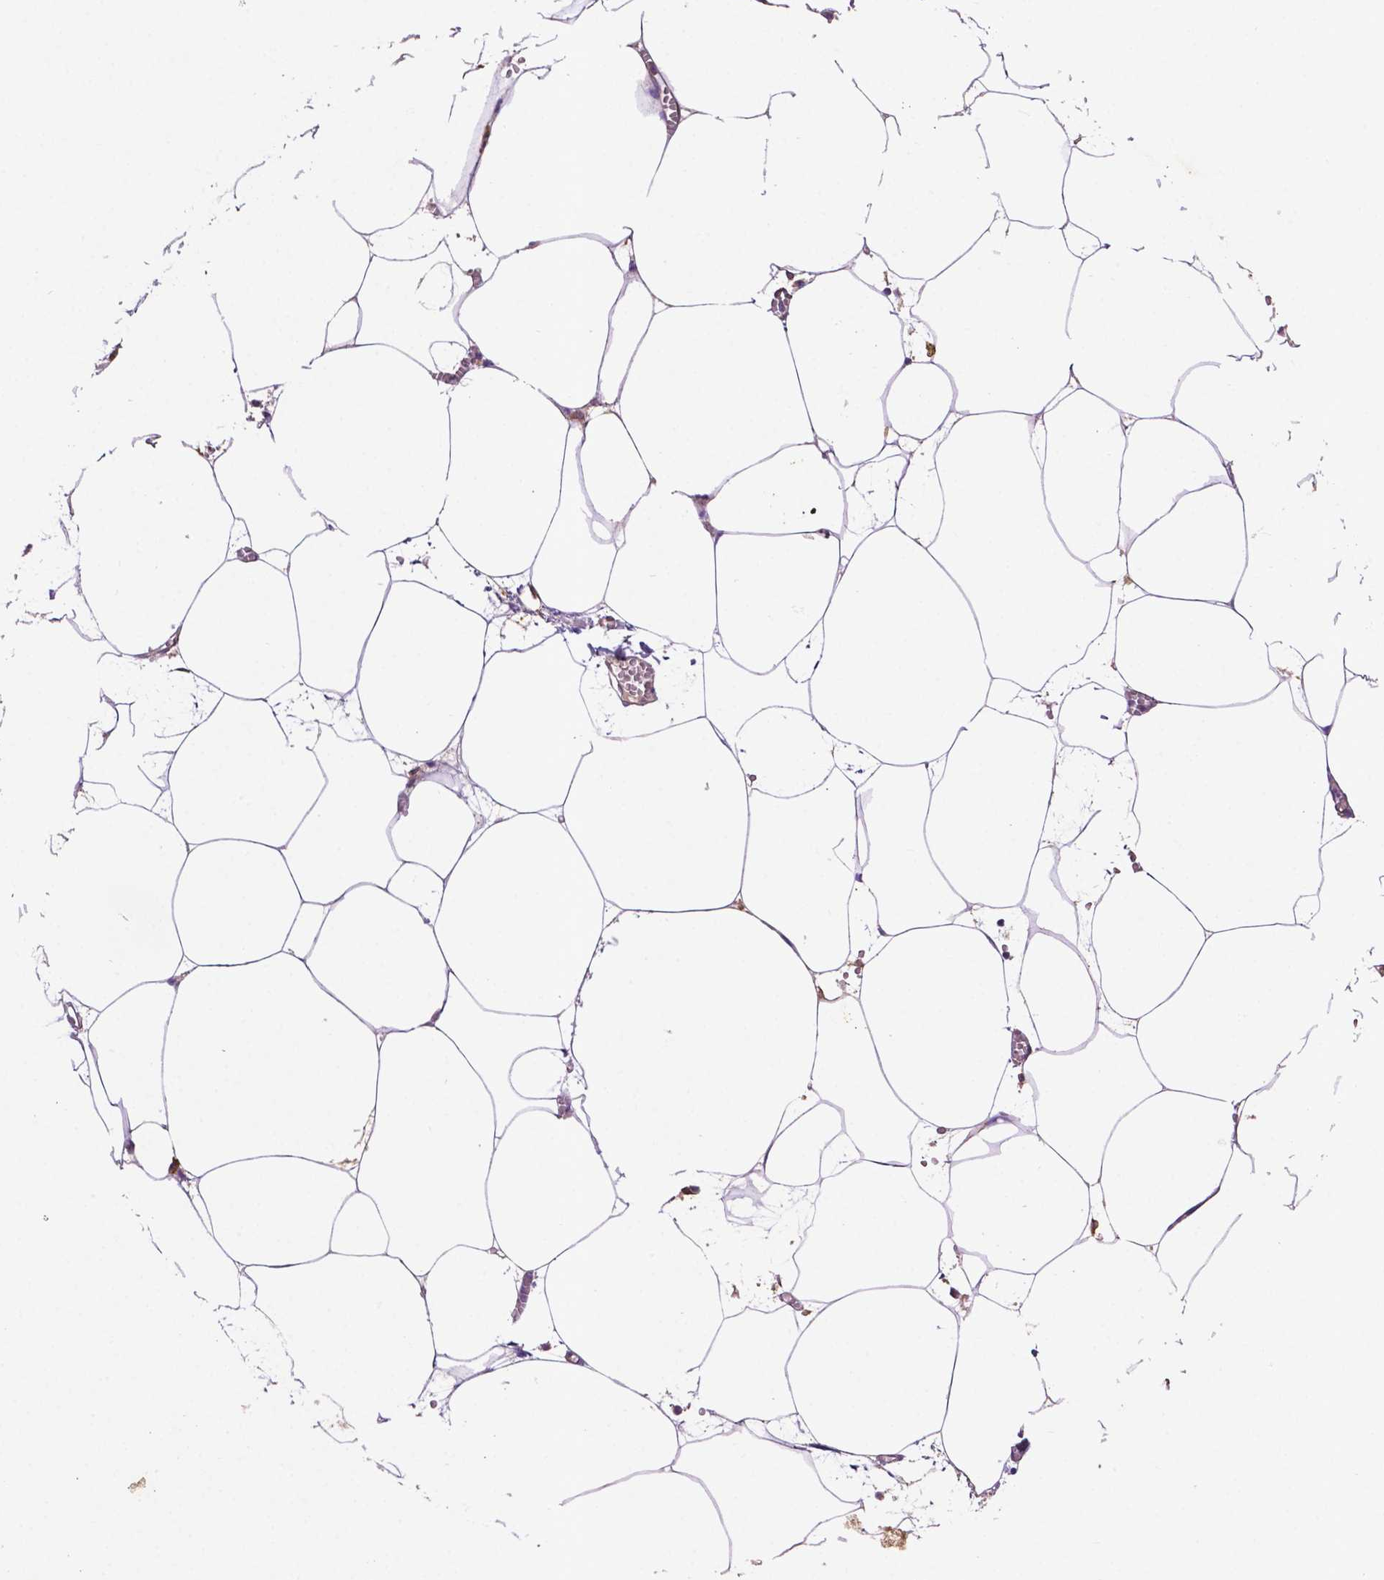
{"staining": {"intensity": "moderate", "quantity": "25%-75%", "location": "cytoplasmic/membranous"}, "tissue": "adipose tissue", "cell_type": "Adipocytes", "image_type": "normal", "snomed": [{"axis": "morphology", "description": "Normal tissue, NOS"}, {"axis": "topography", "description": "Adipose tissue"}, {"axis": "topography", "description": "Pancreas"}, {"axis": "topography", "description": "Peripheral nerve tissue"}], "caption": "Immunohistochemistry (IHC) of unremarkable human adipose tissue demonstrates medium levels of moderate cytoplasmic/membranous staining in approximately 25%-75% of adipocytes.", "gene": "GDPD5", "patient": {"sex": "female", "age": 58}}